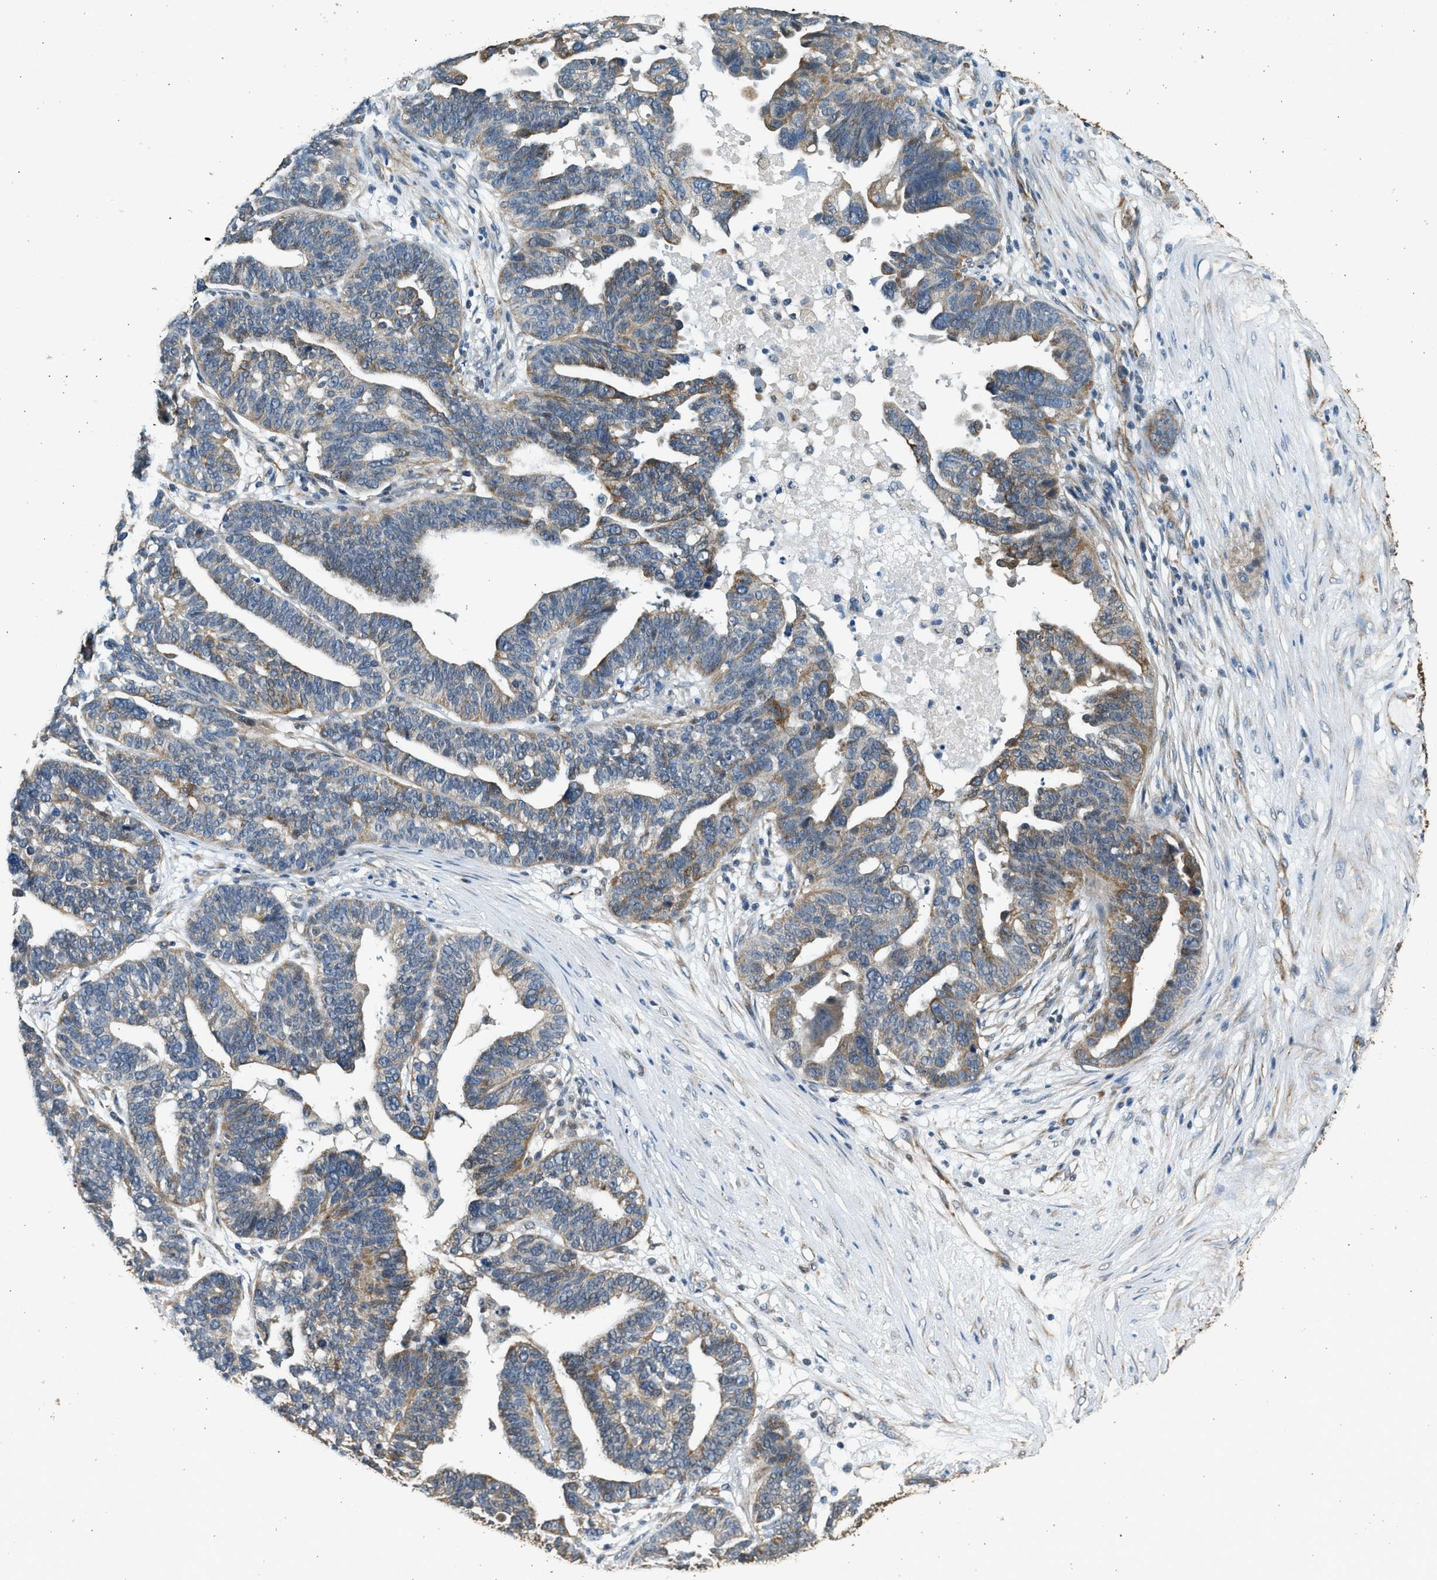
{"staining": {"intensity": "weak", "quantity": "25%-75%", "location": "cytoplasmic/membranous"}, "tissue": "ovarian cancer", "cell_type": "Tumor cells", "image_type": "cancer", "snomed": [{"axis": "morphology", "description": "Cystadenocarcinoma, serous, NOS"}, {"axis": "topography", "description": "Ovary"}], "caption": "This photomicrograph exhibits immunohistochemistry staining of human serous cystadenocarcinoma (ovarian), with low weak cytoplasmic/membranous expression in approximately 25%-75% of tumor cells.", "gene": "PCLO", "patient": {"sex": "female", "age": 59}}